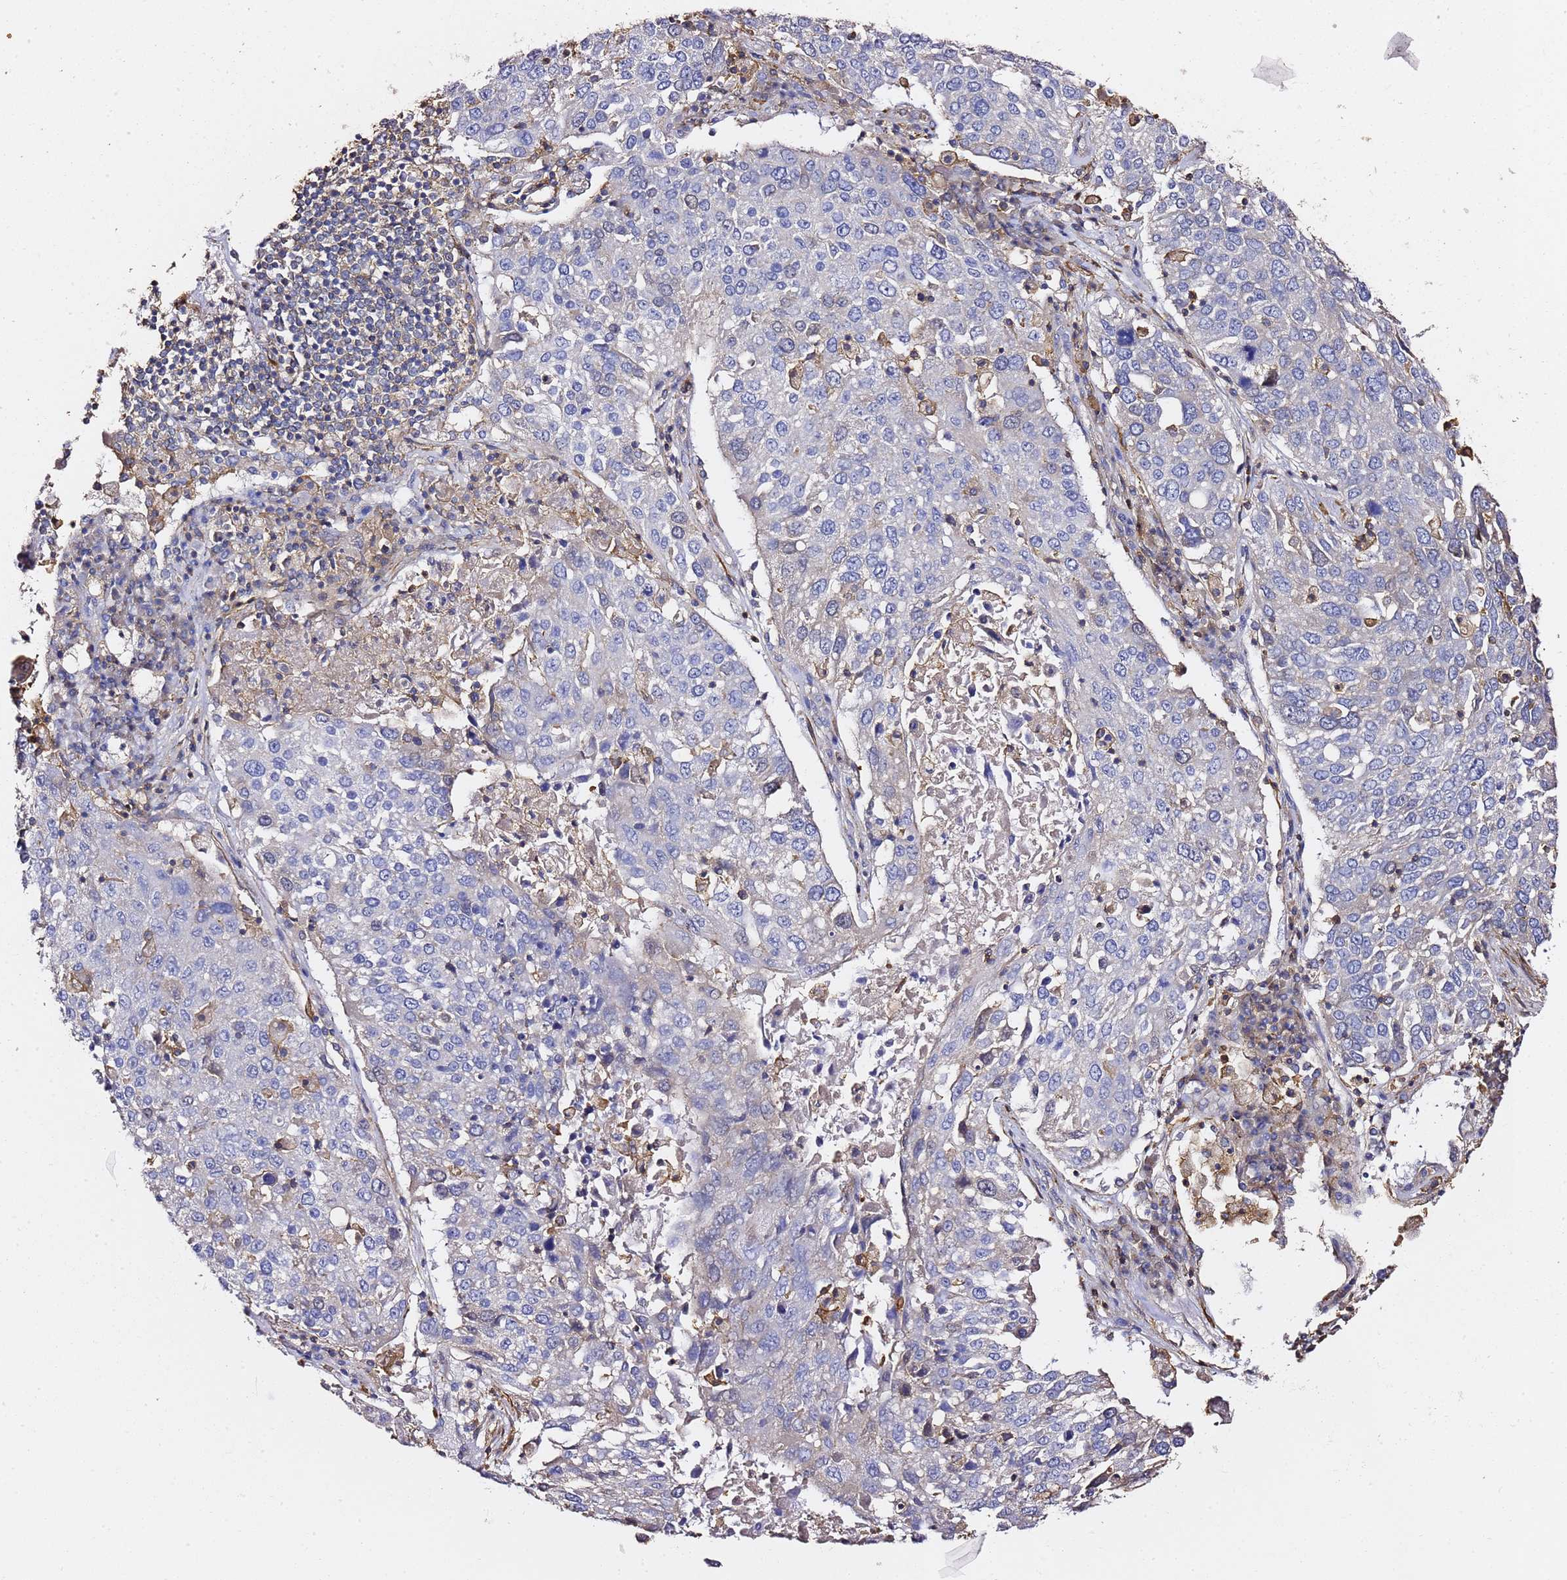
{"staining": {"intensity": "negative", "quantity": "none", "location": "none"}, "tissue": "lung cancer", "cell_type": "Tumor cells", "image_type": "cancer", "snomed": [{"axis": "morphology", "description": "Squamous cell carcinoma, NOS"}, {"axis": "topography", "description": "Lung"}], "caption": "IHC histopathology image of neoplastic tissue: lung squamous cell carcinoma stained with DAB (3,3'-diaminobenzidine) shows no significant protein staining in tumor cells.", "gene": "ZFP36L2", "patient": {"sex": "male", "age": 65}}